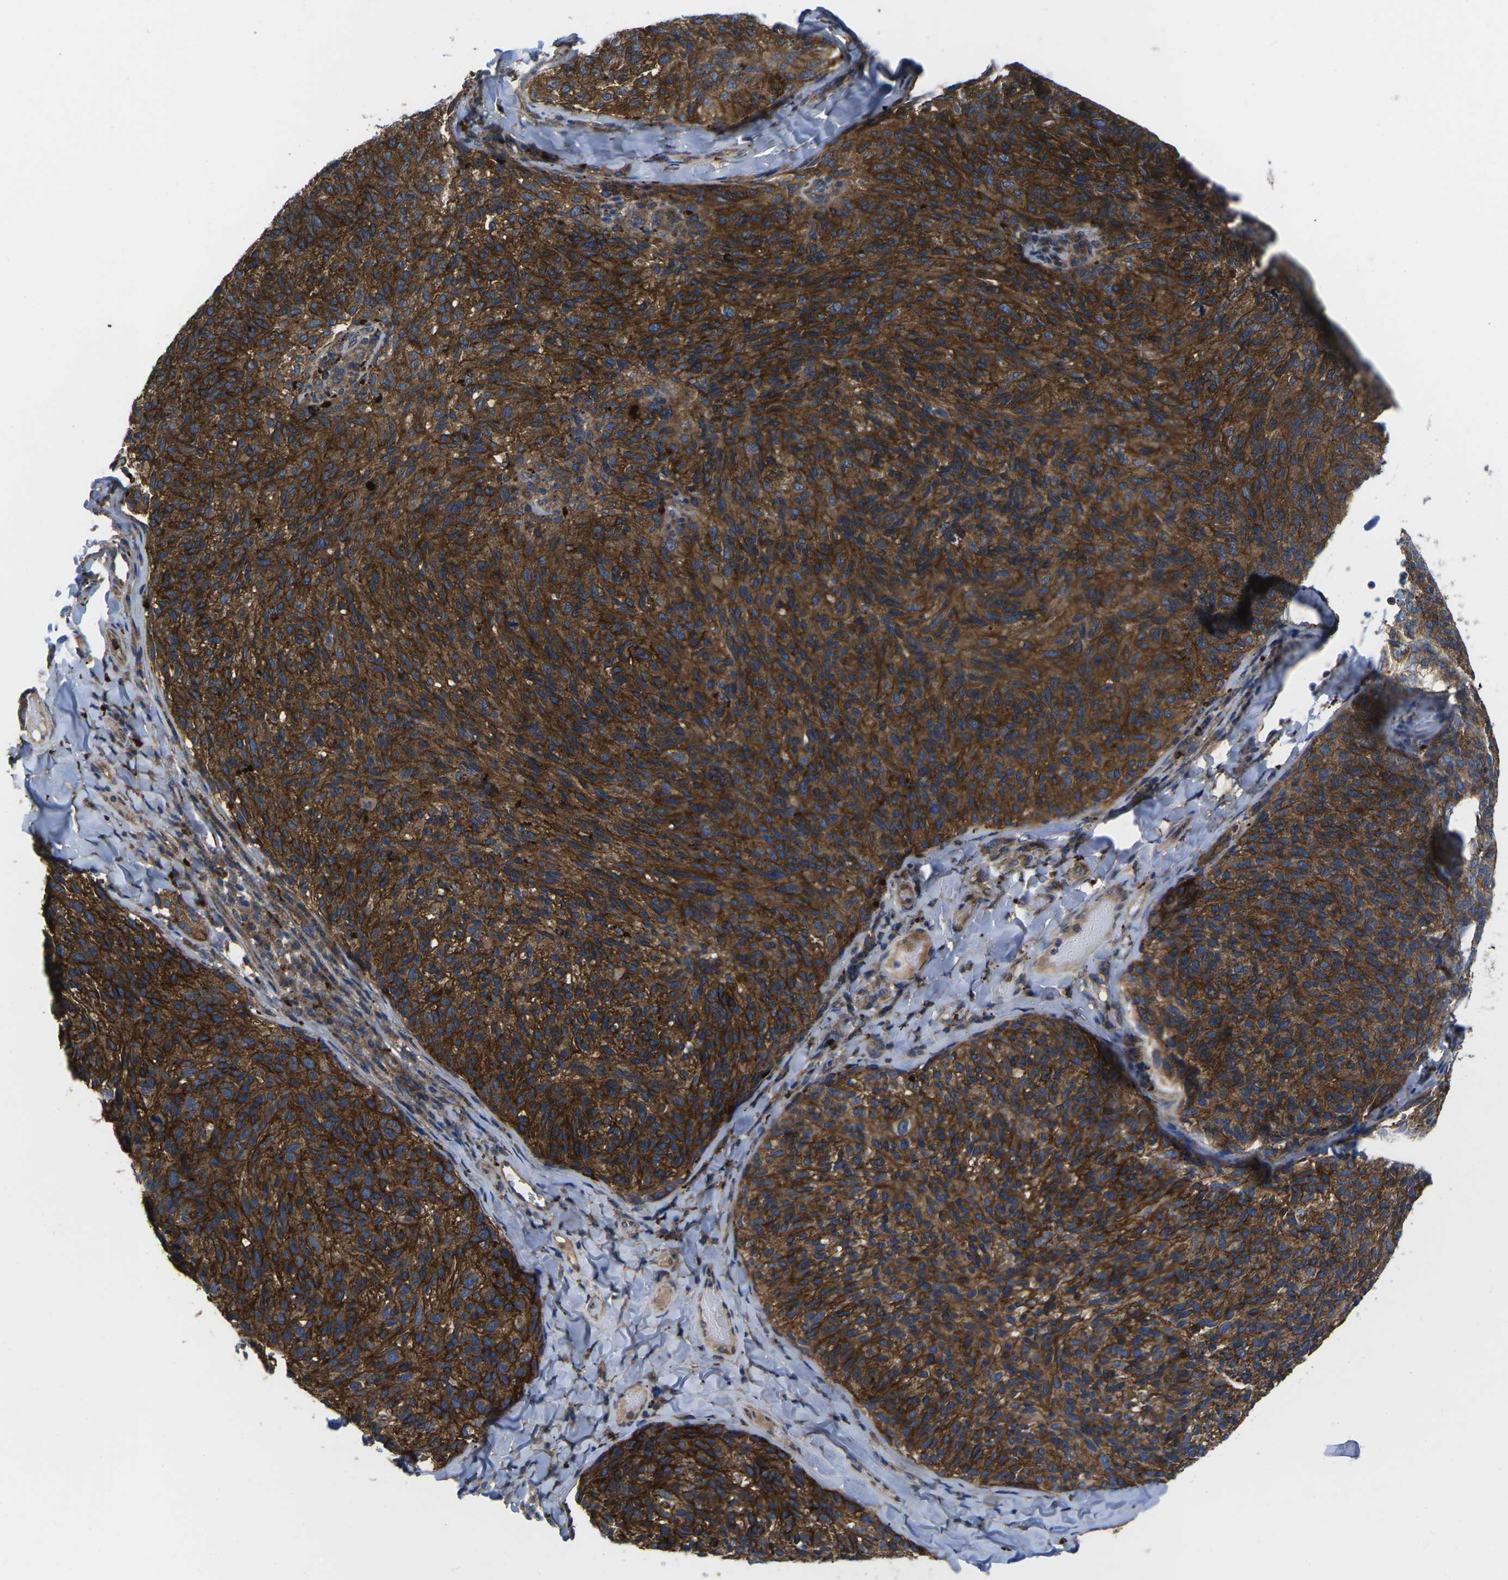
{"staining": {"intensity": "strong", "quantity": ">75%", "location": "cytoplasmic/membranous"}, "tissue": "melanoma", "cell_type": "Tumor cells", "image_type": "cancer", "snomed": [{"axis": "morphology", "description": "Malignant melanoma, NOS"}, {"axis": "topography", "description": "Skin"}], "caption": "Protein staining of malignant melanoma tissue demonstrates strong cytoplasmic/membranous positivity in approximately >75% of tumor cells.", "gene": "DLG1", "patient": {"sex": "female", "age": 73}}